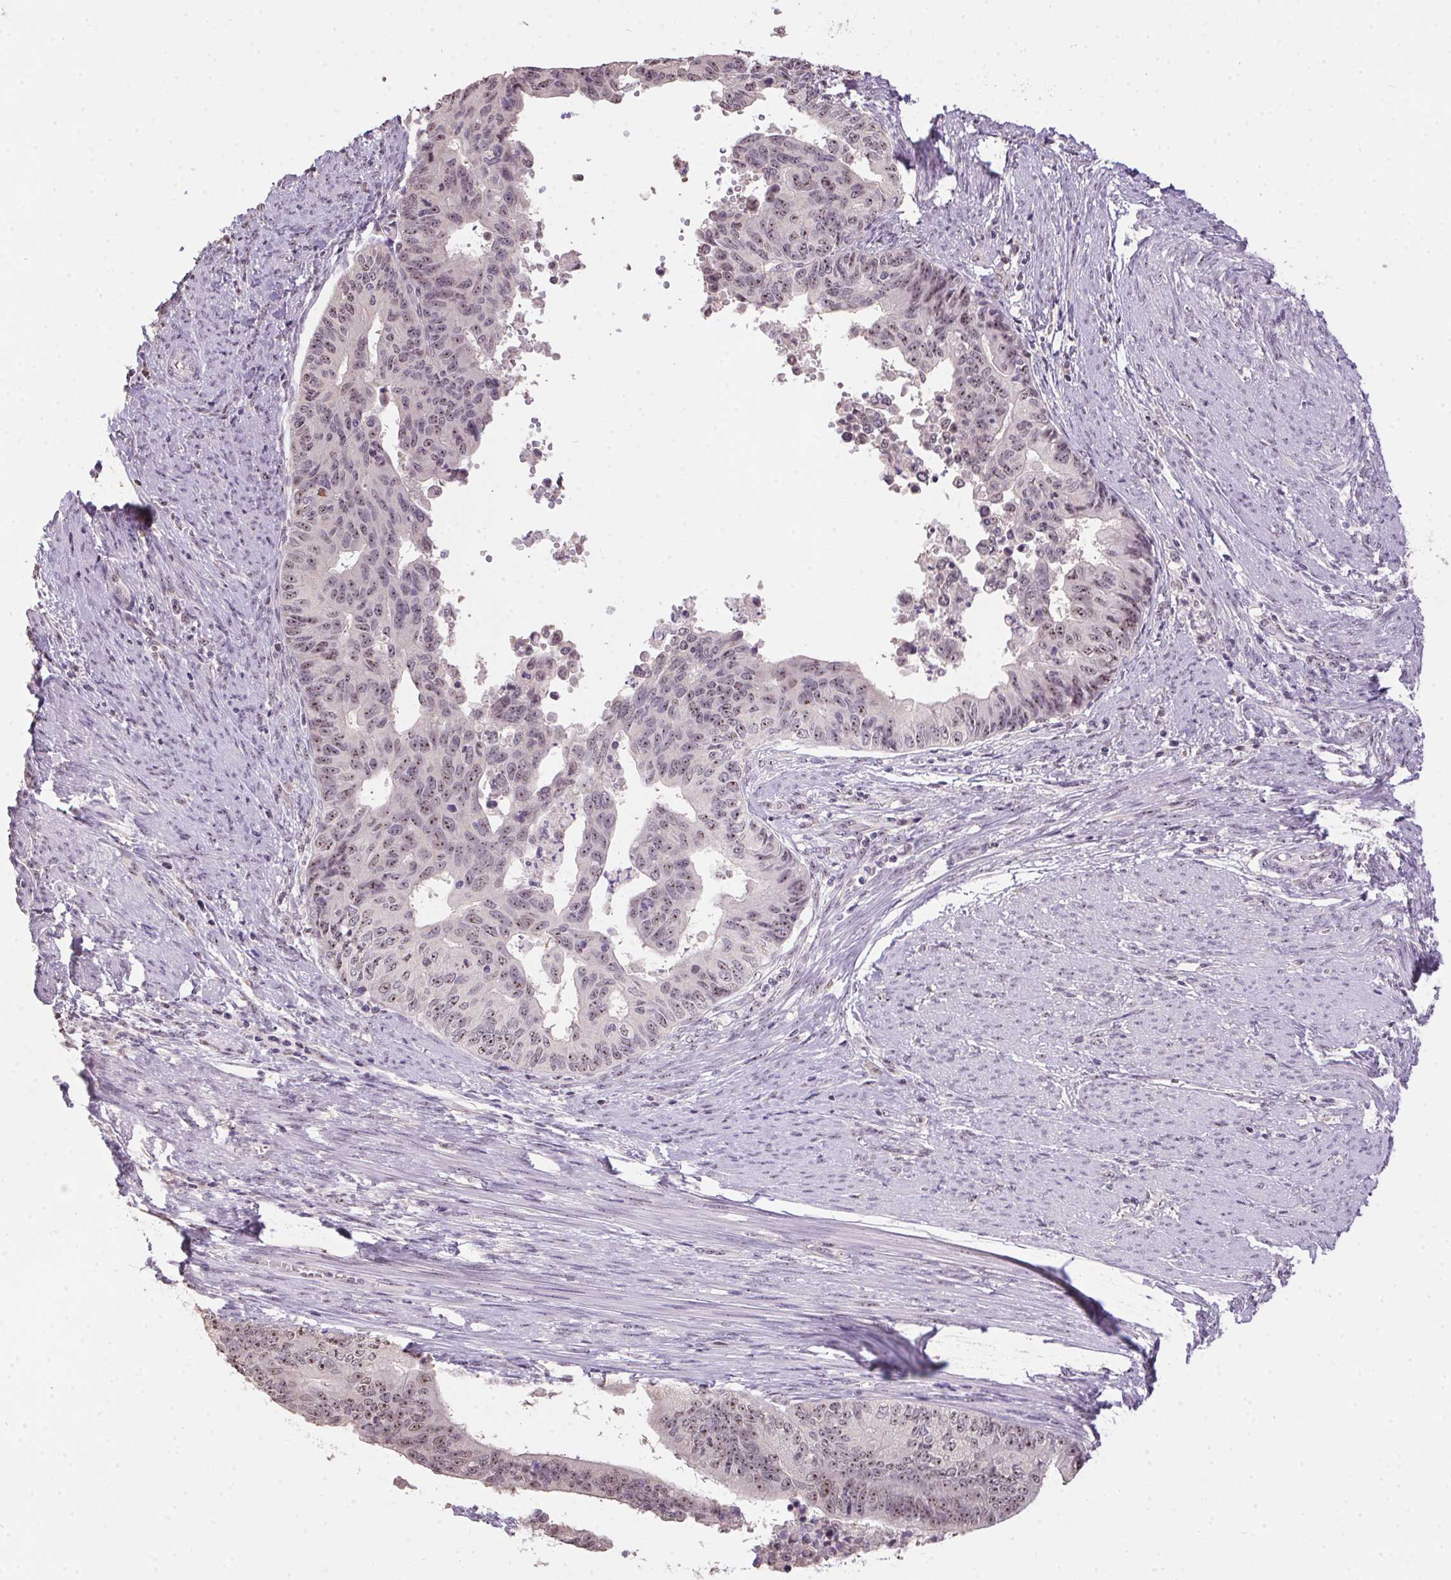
{"staining": {"intensity": "weak", "quantity": ">75%", "location": "nuclear"}, "tissue": "endometrial cancer", "cell_type": "Tumor cells", "image_type": "cancer", "snomed": [{"axis": "morphology", "description": "Adenocarcinoma, NOS"}, {"axis": "topography", "description": "Endometrium"}], "caption": "Weak nuclear positivity is identified in about >75% of tumor cells in adenocarcinoma (endometrial).", "gene": "BATF2", "patient": {"sex": "female", "age": 65}}